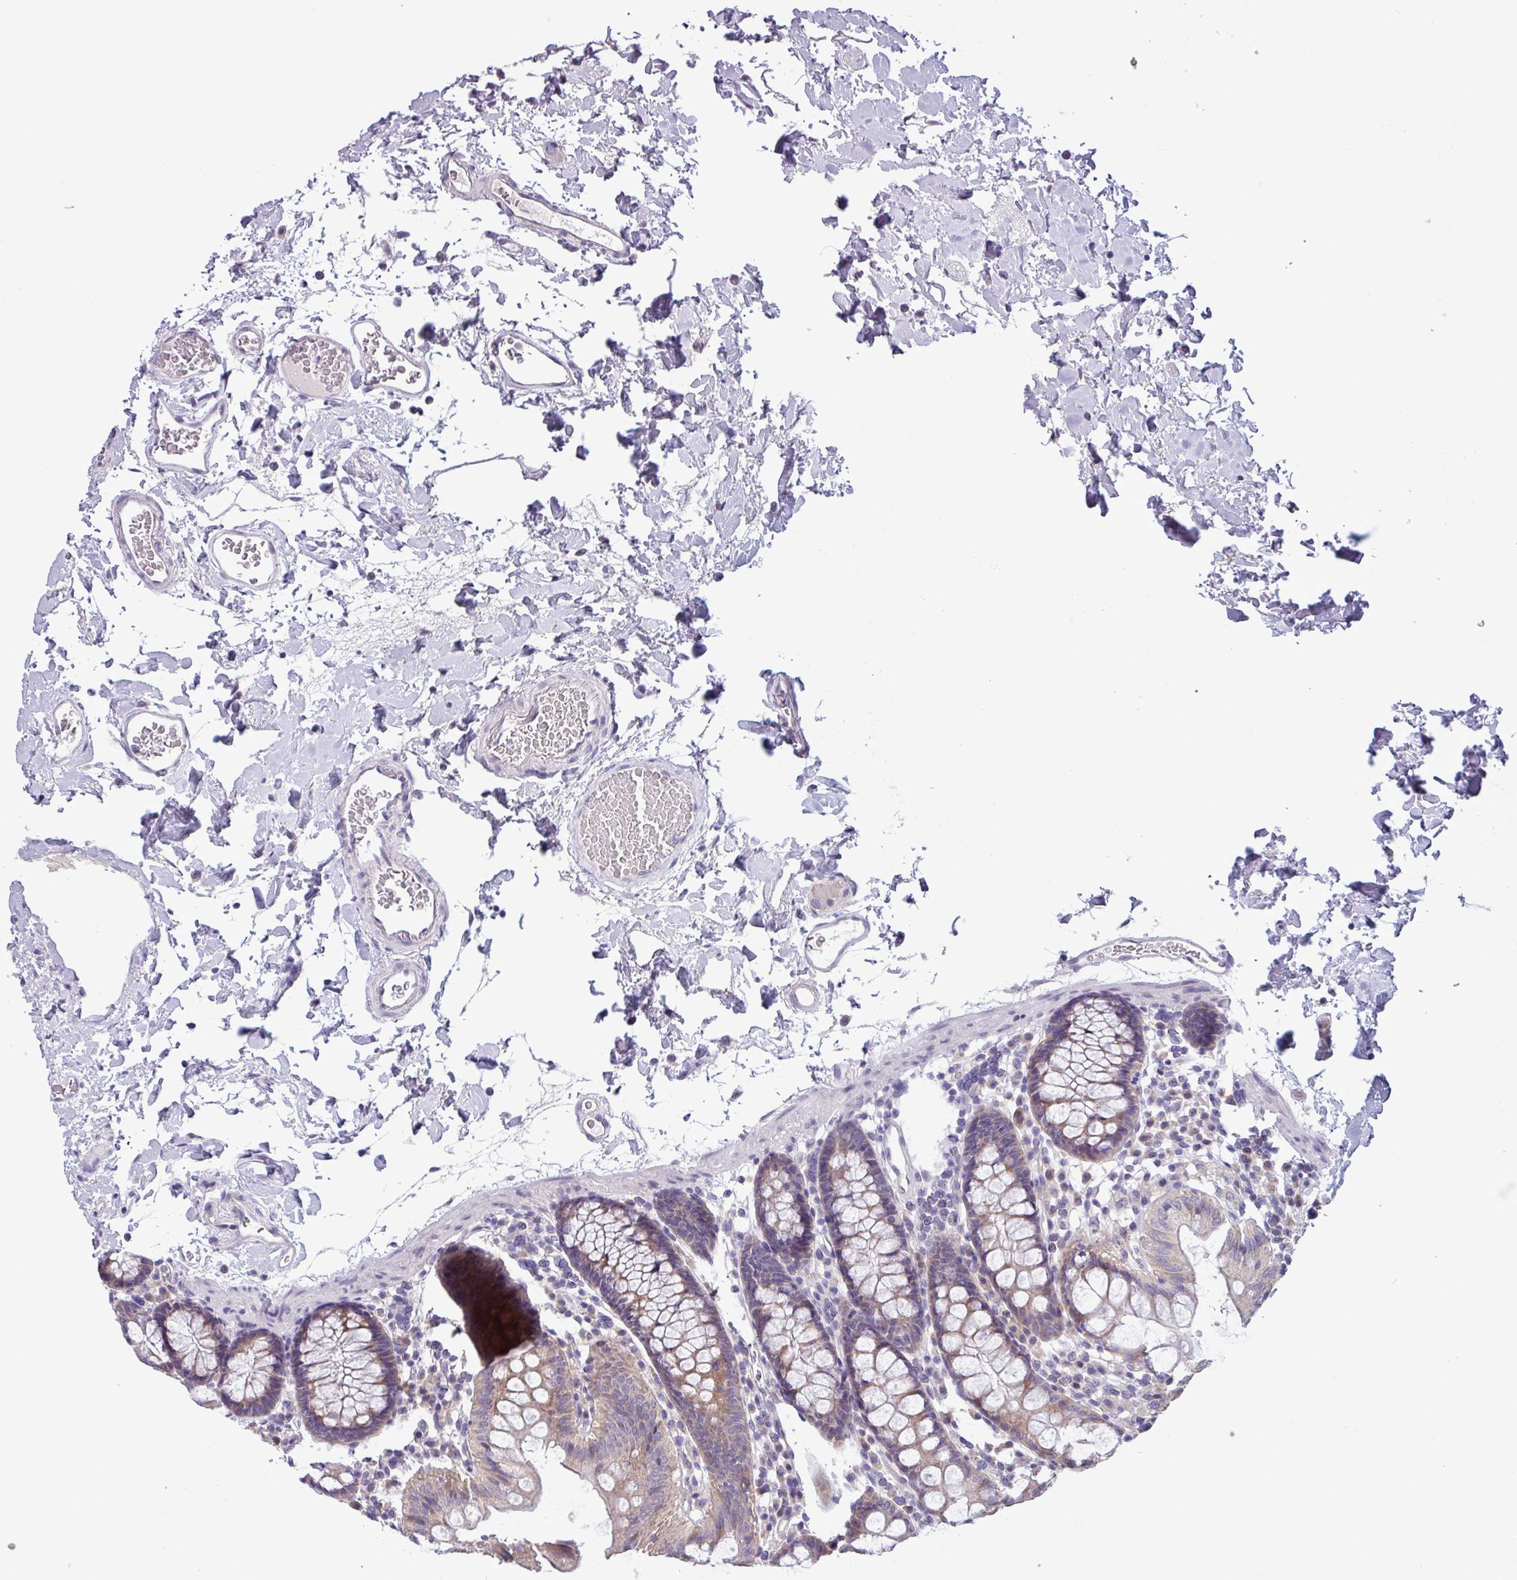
{"staining": {"intensity": "negative", "quantity": "none", "location": "none"}, "tissue": "colon", "cell_type": "Endothelial cells", "image_type": "normal", "snomed": [{"axis": "morphology", "description": "Normal tissue, NOS"}, {"axis": "topography", "description": "Colon"}], "caption": "Micrograph shows no significant protein positivity in endothelial cells of unremarkable colon.", "gene": "C20orf27", "patient": {"sex": "male", "age": 75}}